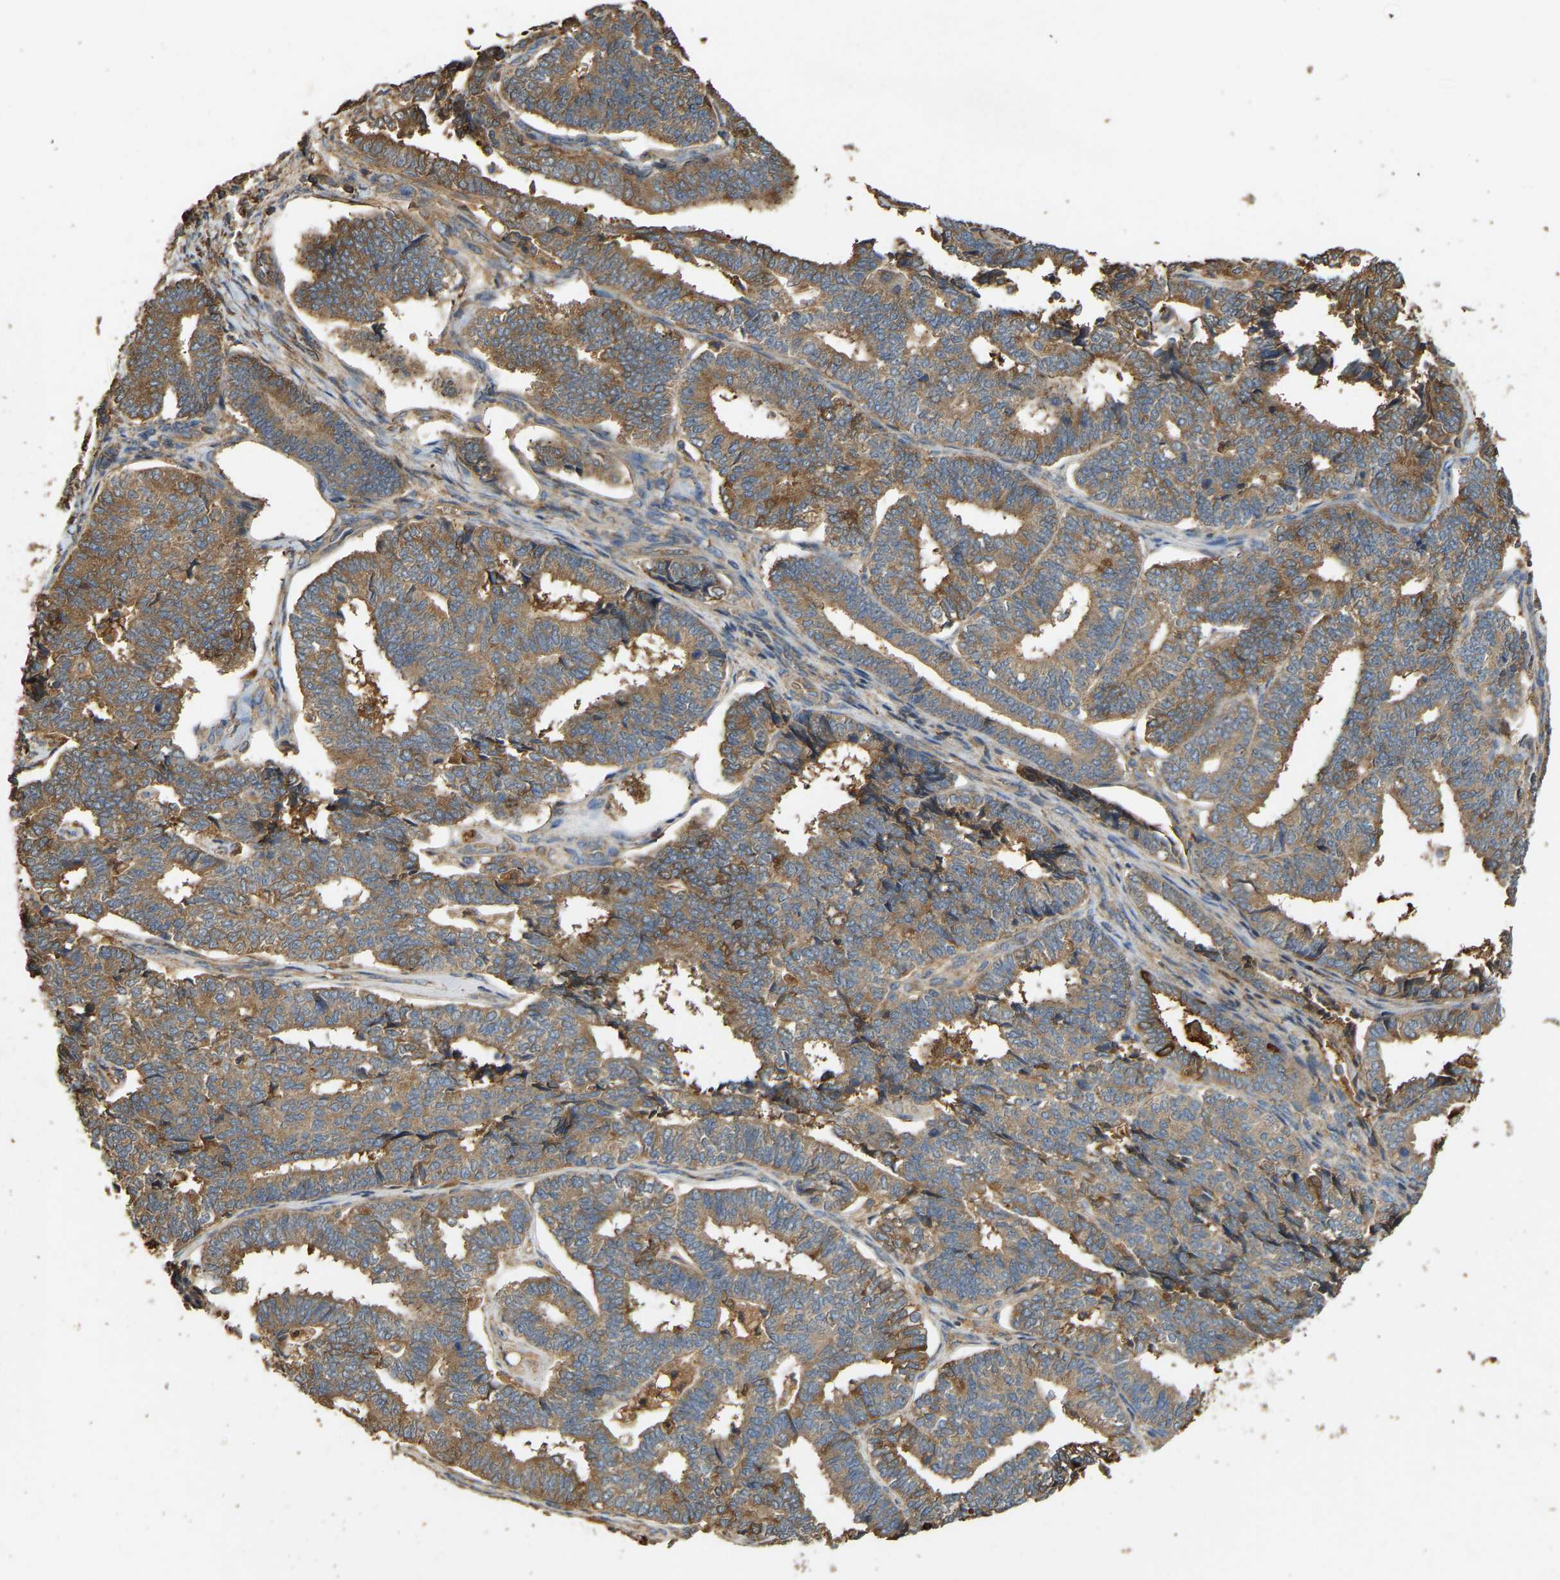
{"staining": {"intensity": "moderate", "quantity": ">75%", "location": "cytoplasmic/membranous"}, "tissue": "endometrial cancer", "cell_type": "Tumor cells", "image_type": "cancer", "snomed": [{"axis": "morphology", "description": "Adenocarcinoma, NOS"}, {"axis": "topography", "description": "Endometrium"}], "caption": "DAB immunohistochemical staining of human adenocarcinoma (endometrial) exhibits moderate cytoplasmic/membranous protein expression in approximately >75% of tumor cells. The staining was performed using DAB (3,3'-diaminobenzidine), with brown indicating positive protein expression. Nuclei are stained blue with hematoxylin.", "gene": "TMEM268", "patient": {"sex": "female", "age": 70}}